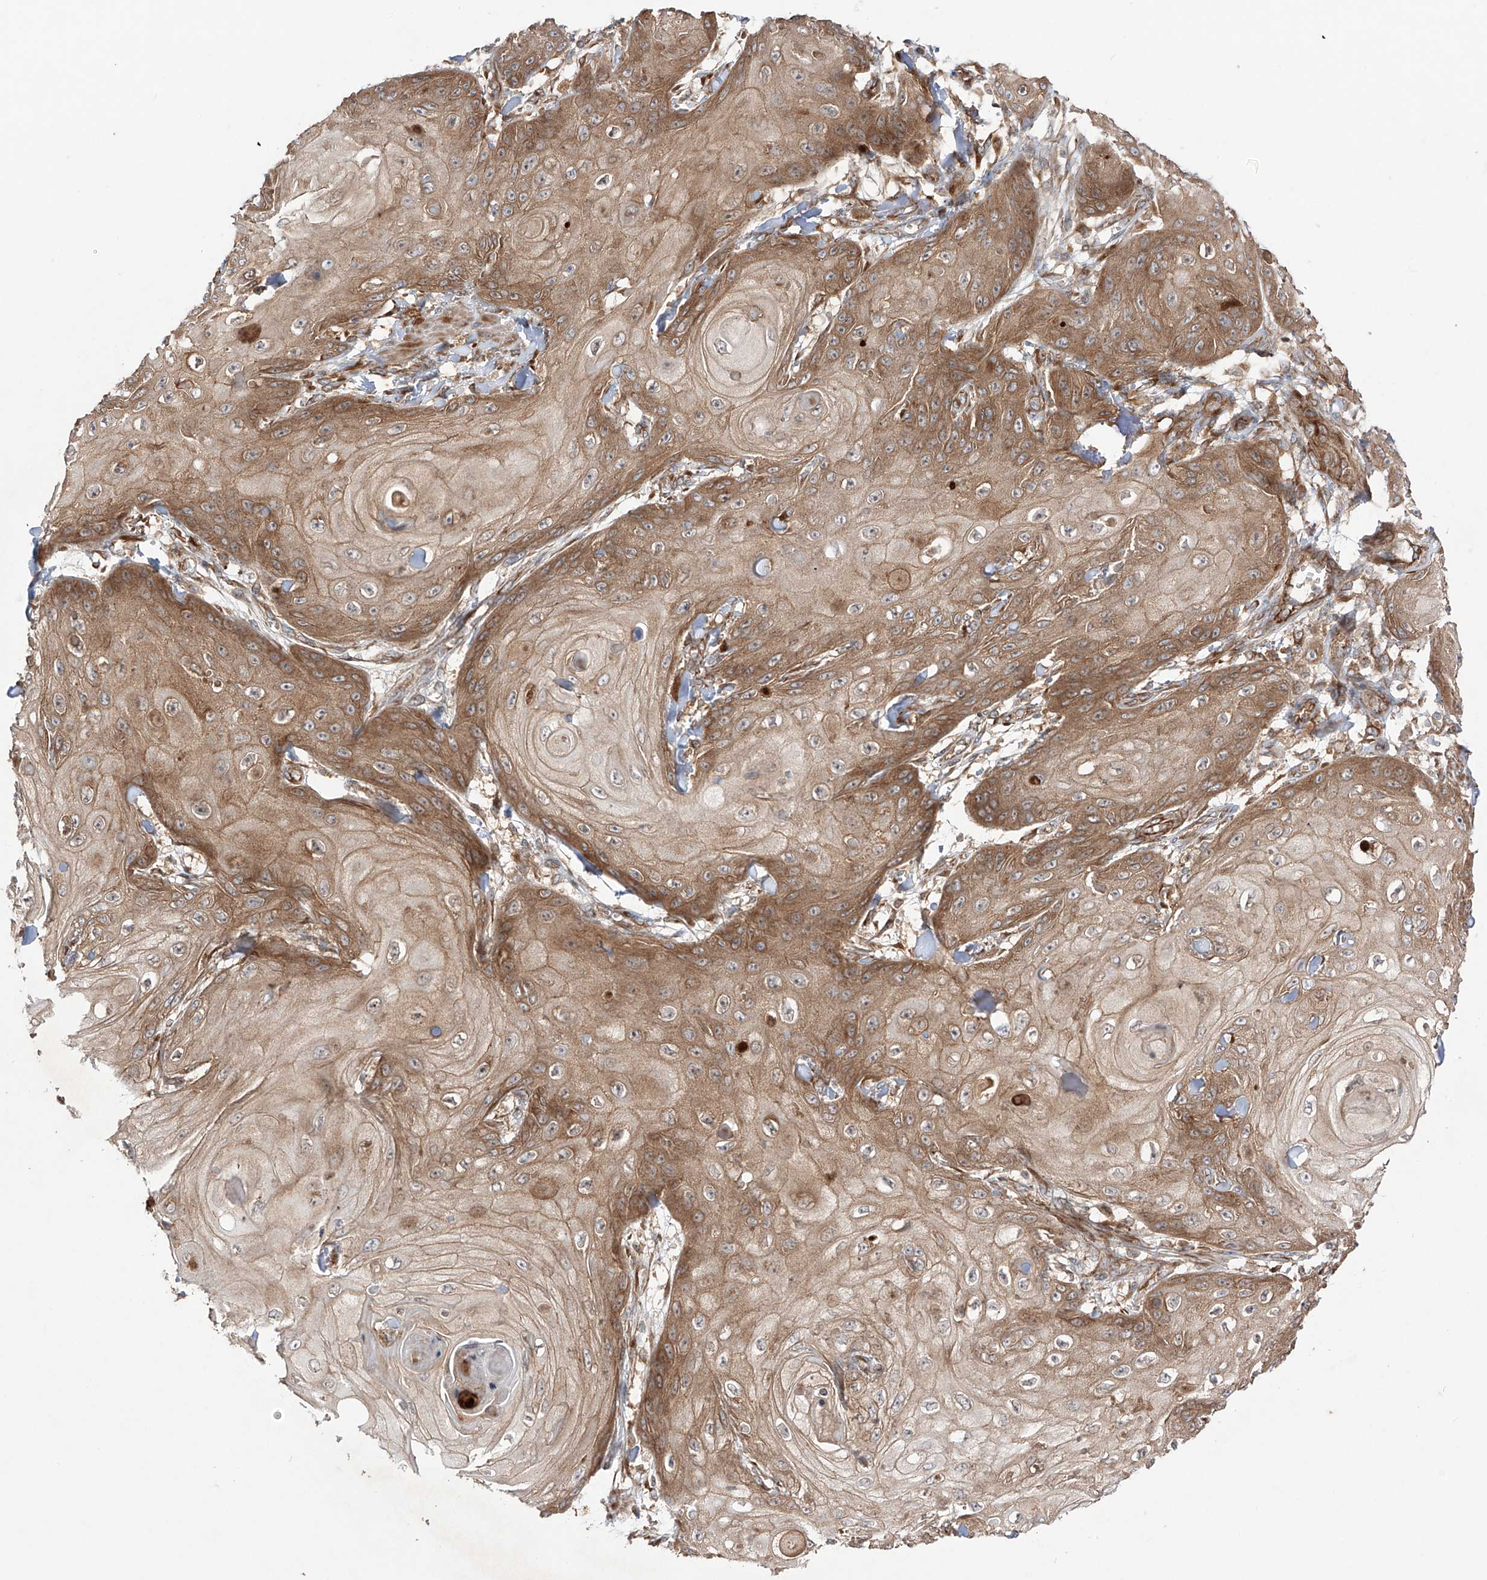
{"staining": {"intensity": "moderate", "quantity": ">75%", "location": "cytoplasmic/membranous"}, "tissue": "skin cancer", "cell_type": "Tumor cells", "image_type": "cancer", "snomed": [{"axis": "morphology", "description": "Squamous cell carcinoma, NOS"}, {"axis": "topography", "description": "Skin"}], "caption": "A photomicrograph of human skin squamous cell carcinoma stained for a protein demonstrates moderate cytoplasmic/membranous brown staining in tumor cells. Using DAB (brown) and hematoxylin (blue) stains, captured at high magnification using brightfield microscopy.", "gene": "YKT6", "patient": {"sex": "male", "age": 74}}